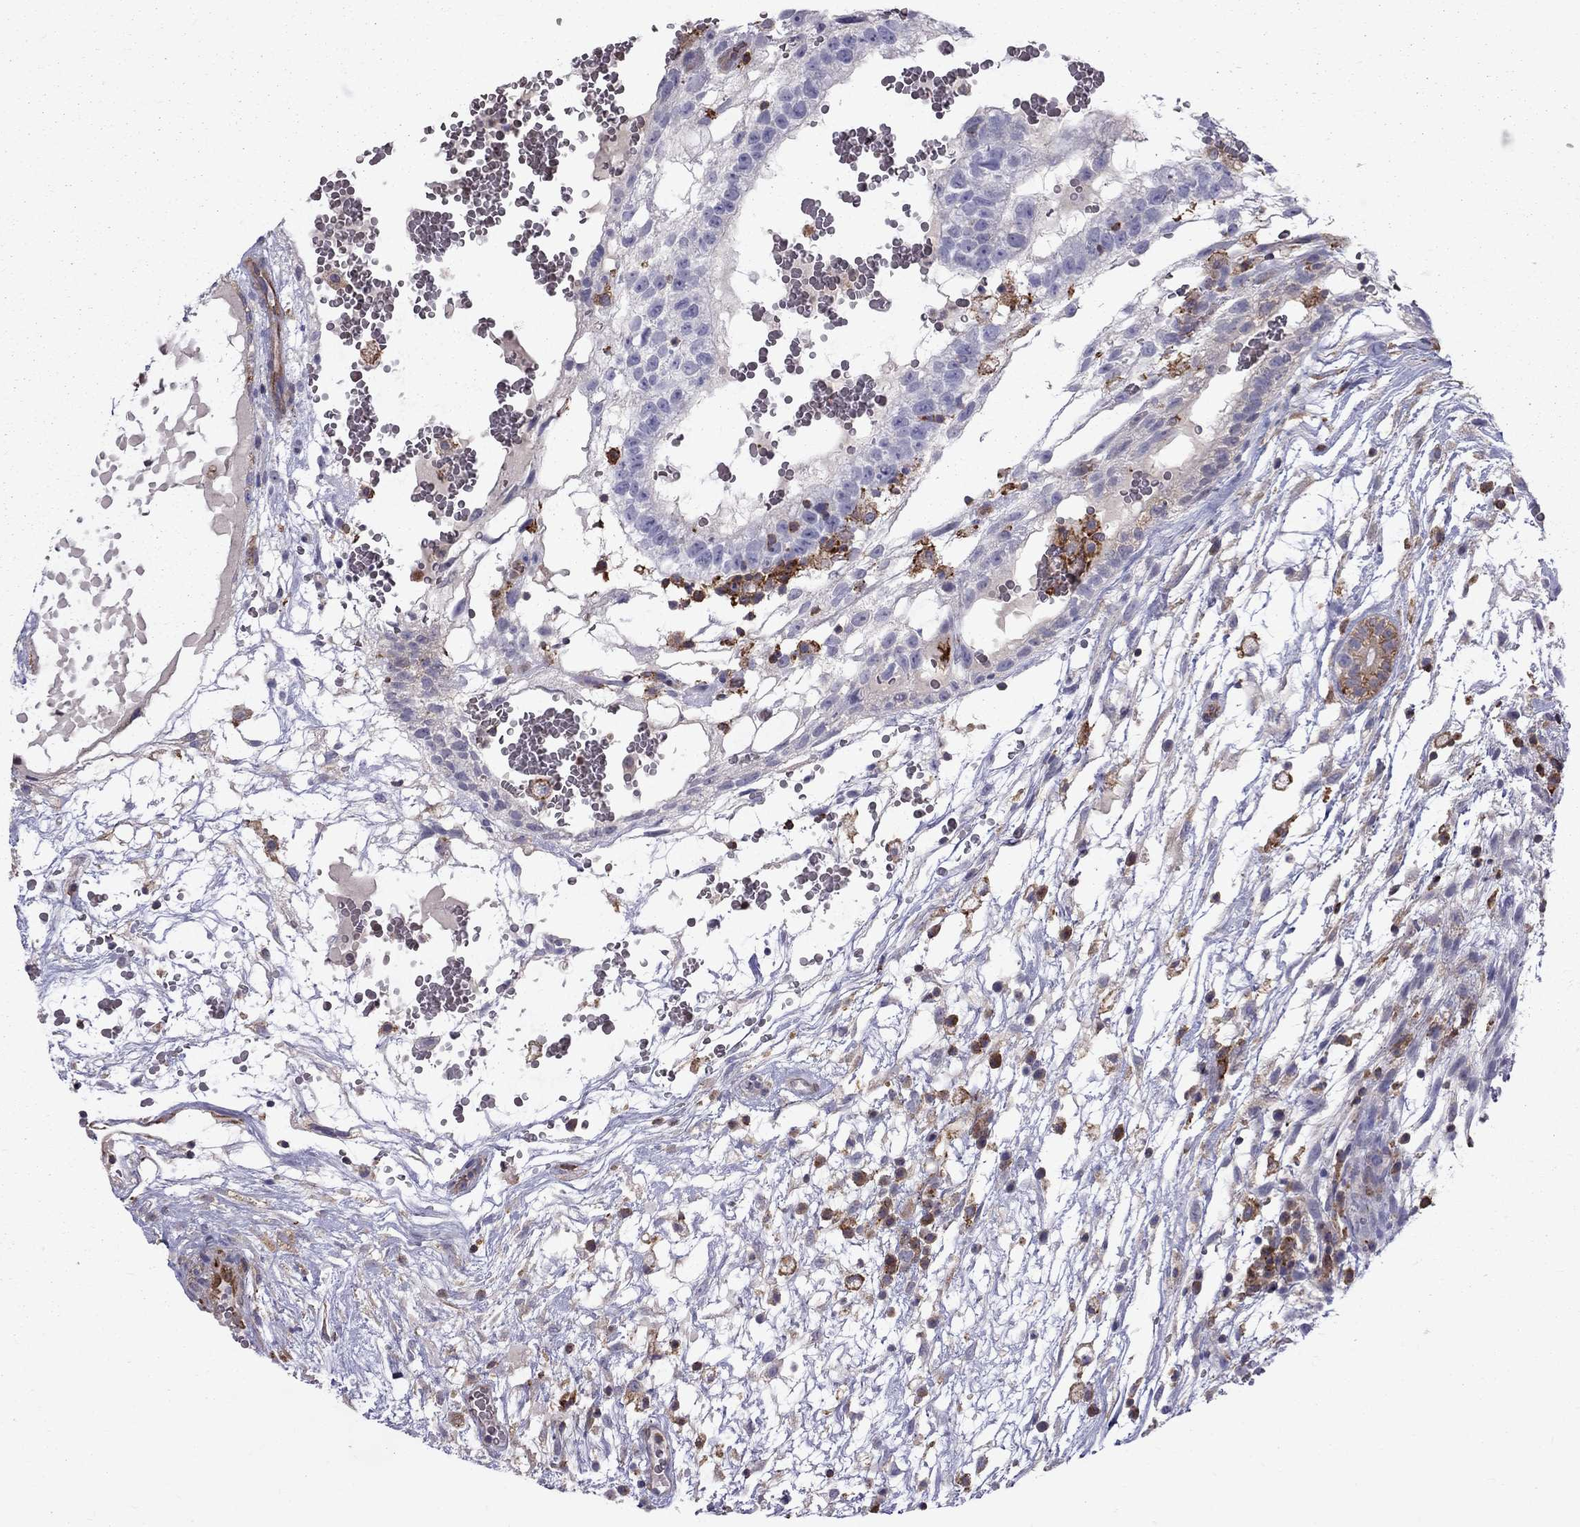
{"staining": {"intensity": "negative", "quantity": "none", "location": "none"}, "tissue": "testis cancer", "cell_type": "Tumor cells", "image_type": "cancer", "snomed": [{"axis": "morphology", "description": "Normal tissue, NOS"}, {"axis": "morphology", "description": "Carcinoma, Embryonal, NOS"}, {"axis": "topography", "description": "Testis"}], "caption": "This is an immunohistochemistry (IHC) micrograph of human testis cancer (embryonal carcinoma). There is no positivity in tumor cells.", "gene": "EIF4E3", "patient": {"sex": "male", "age": 32}}